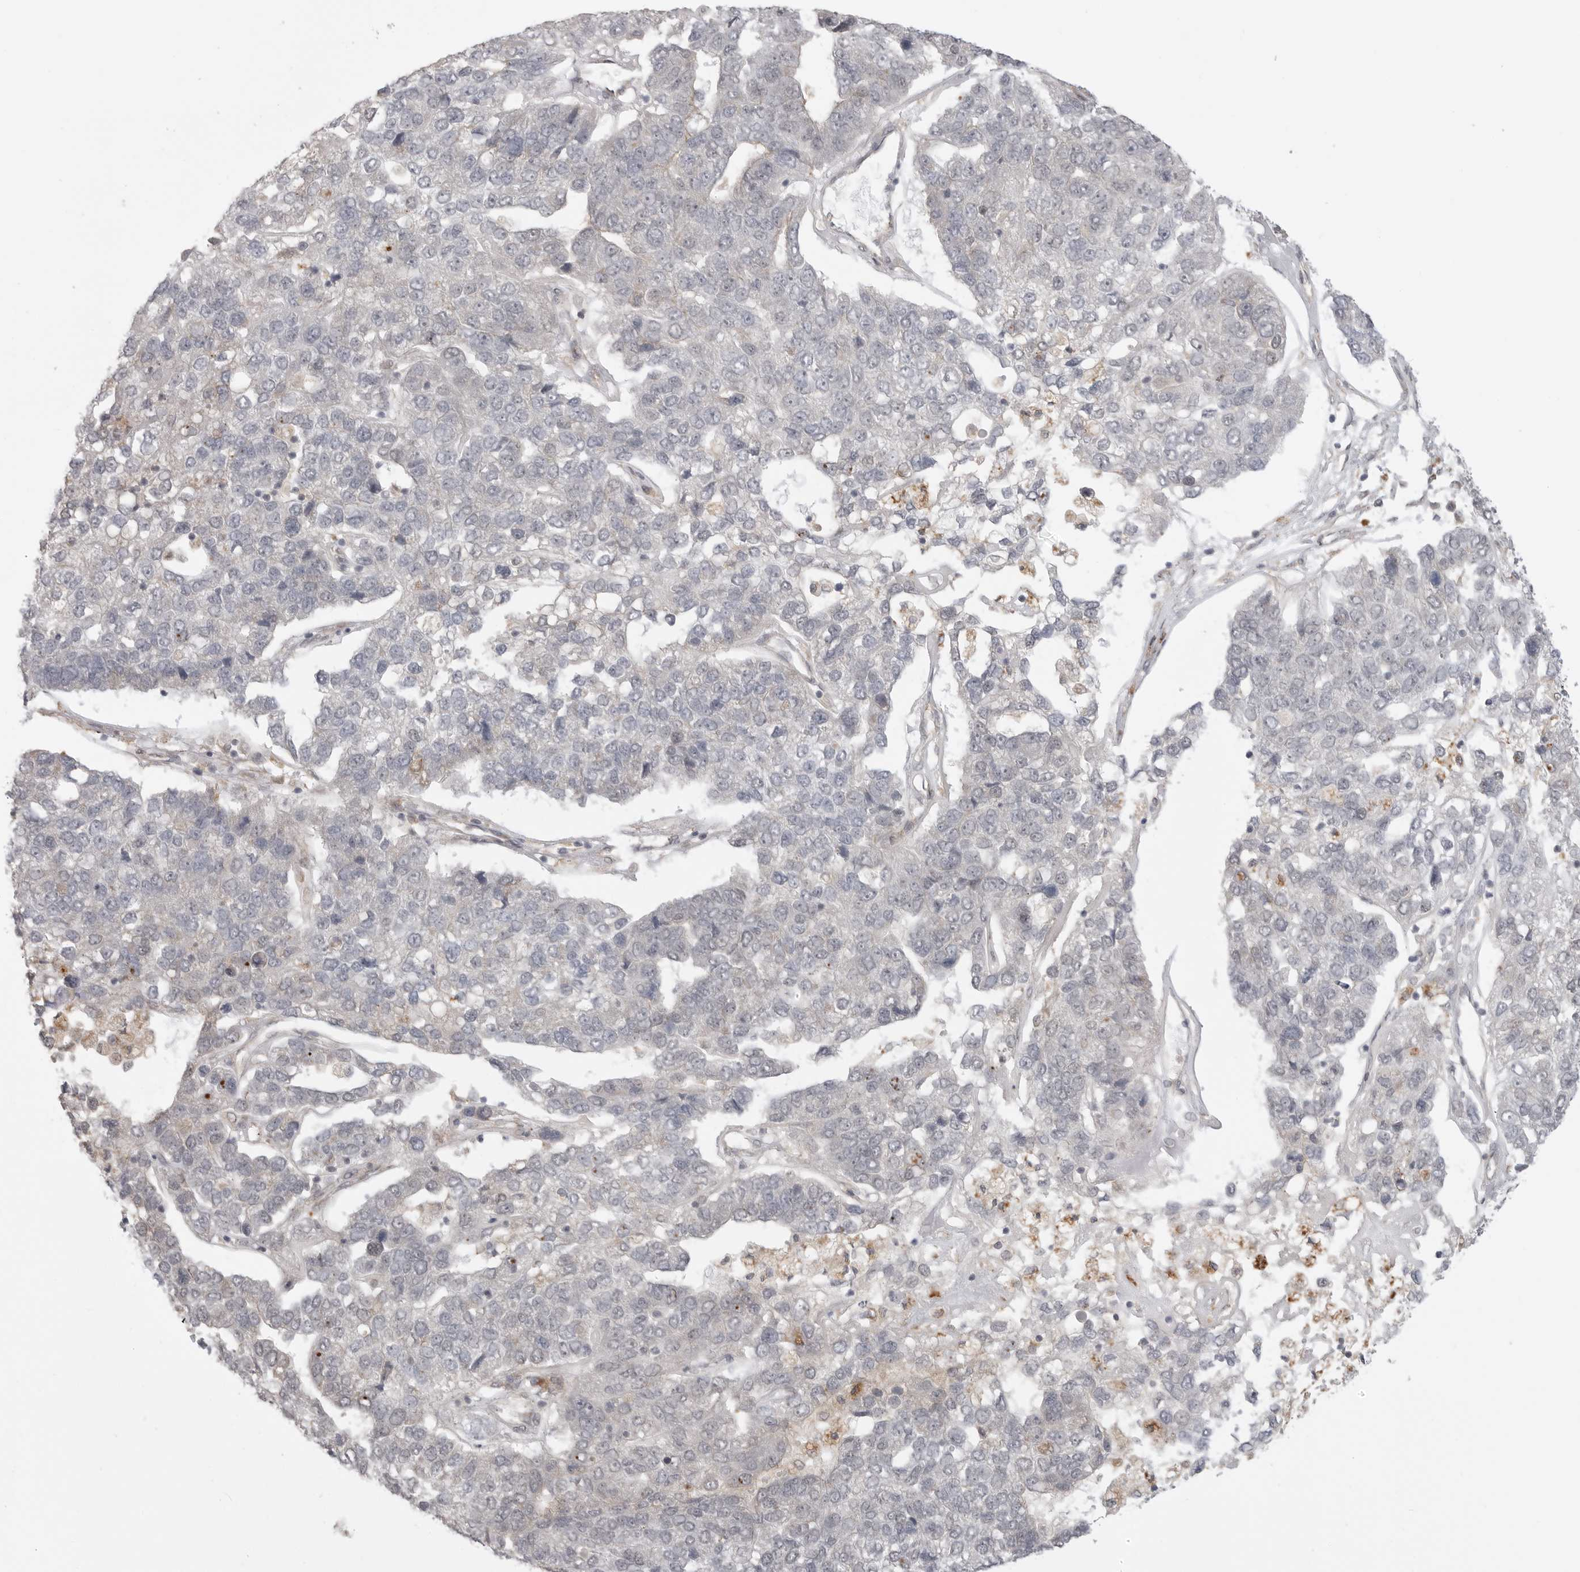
{"staining": {"intensity": "negative", "quantity": "none", "location": "none"}, "tissue": "pancreatic cancer", "cell_type": "Tumor cells", "image_type": "cancer", "snomed": [{"axis": "morphology", "description": "Adenocarcinoma, NOS"}, {"axis": "topography", "description": "Pancreas"}], "caption": "High power microscopy image of an IHC photomicrograph of pancreatic cancer, revealing no significant staining in tumor cells. (Stains: DAB immunohistochemistry with hematoxylin counter stain, Microscopy: brightfield microscopy at high magnification).", "gene": "KALRN", "patient": {"sex": "female", "age": 61}}